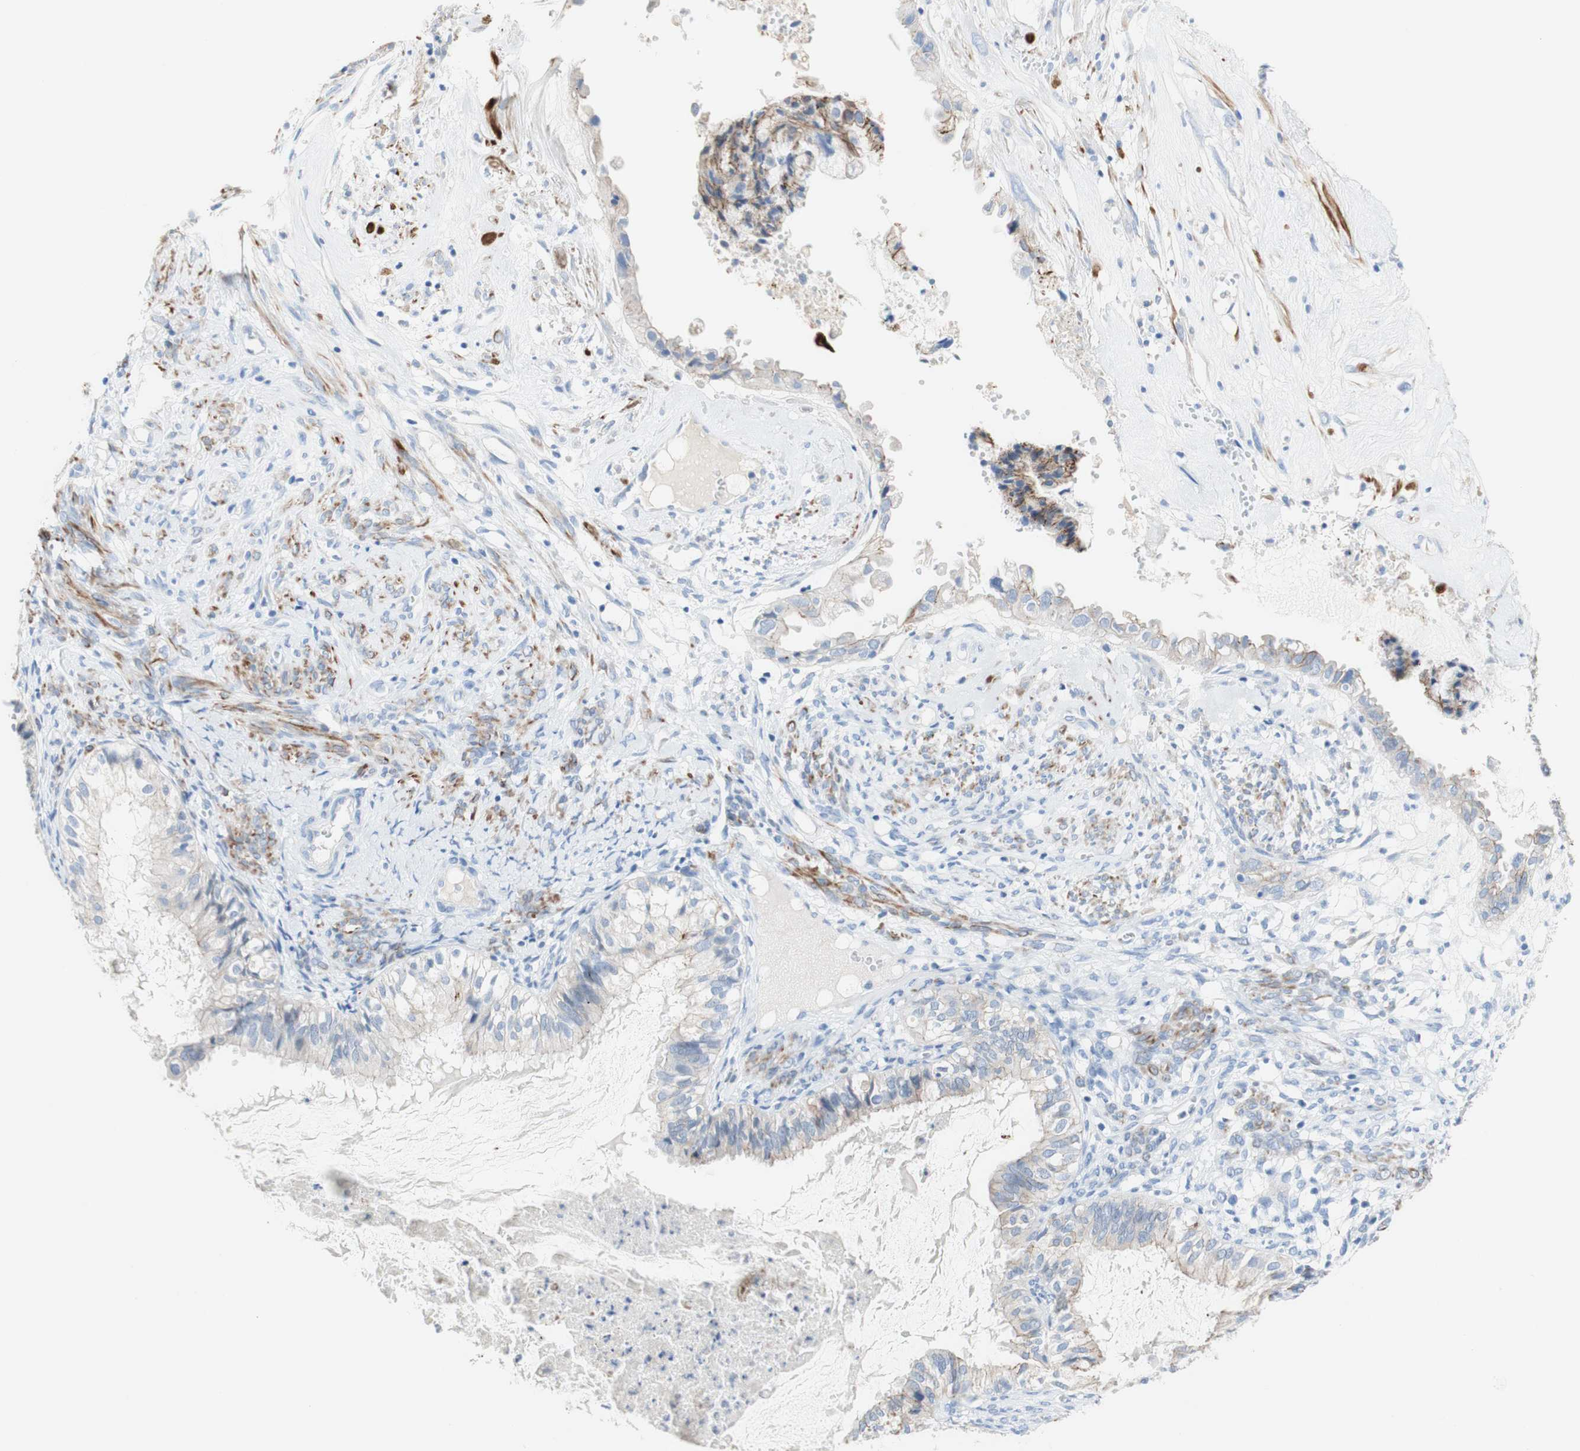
{"staining": {"intensity": "weak", "quantity": "<25%", "location": "cytoplasmic/membranous"}, "tissue": "cervical cancer", "cell_type": "Tumor cells", "image_type": "cancer", "snomed": [{"axis": "morphology", "description": "Normal tissue, NOS"}, {"axis": "morphology", "description": "Adenocarcinoma, NOS"}, {"axis": "topography", "description": "Cervix"}, {"axis": "topography", "description": "Endometrium"}], "caption": "IHC of human adenocarcinoma (cervical) reveals no positivity in tumor cells.", "gene": "DSC2", "patient": {"sex": "female", "age": 86}}